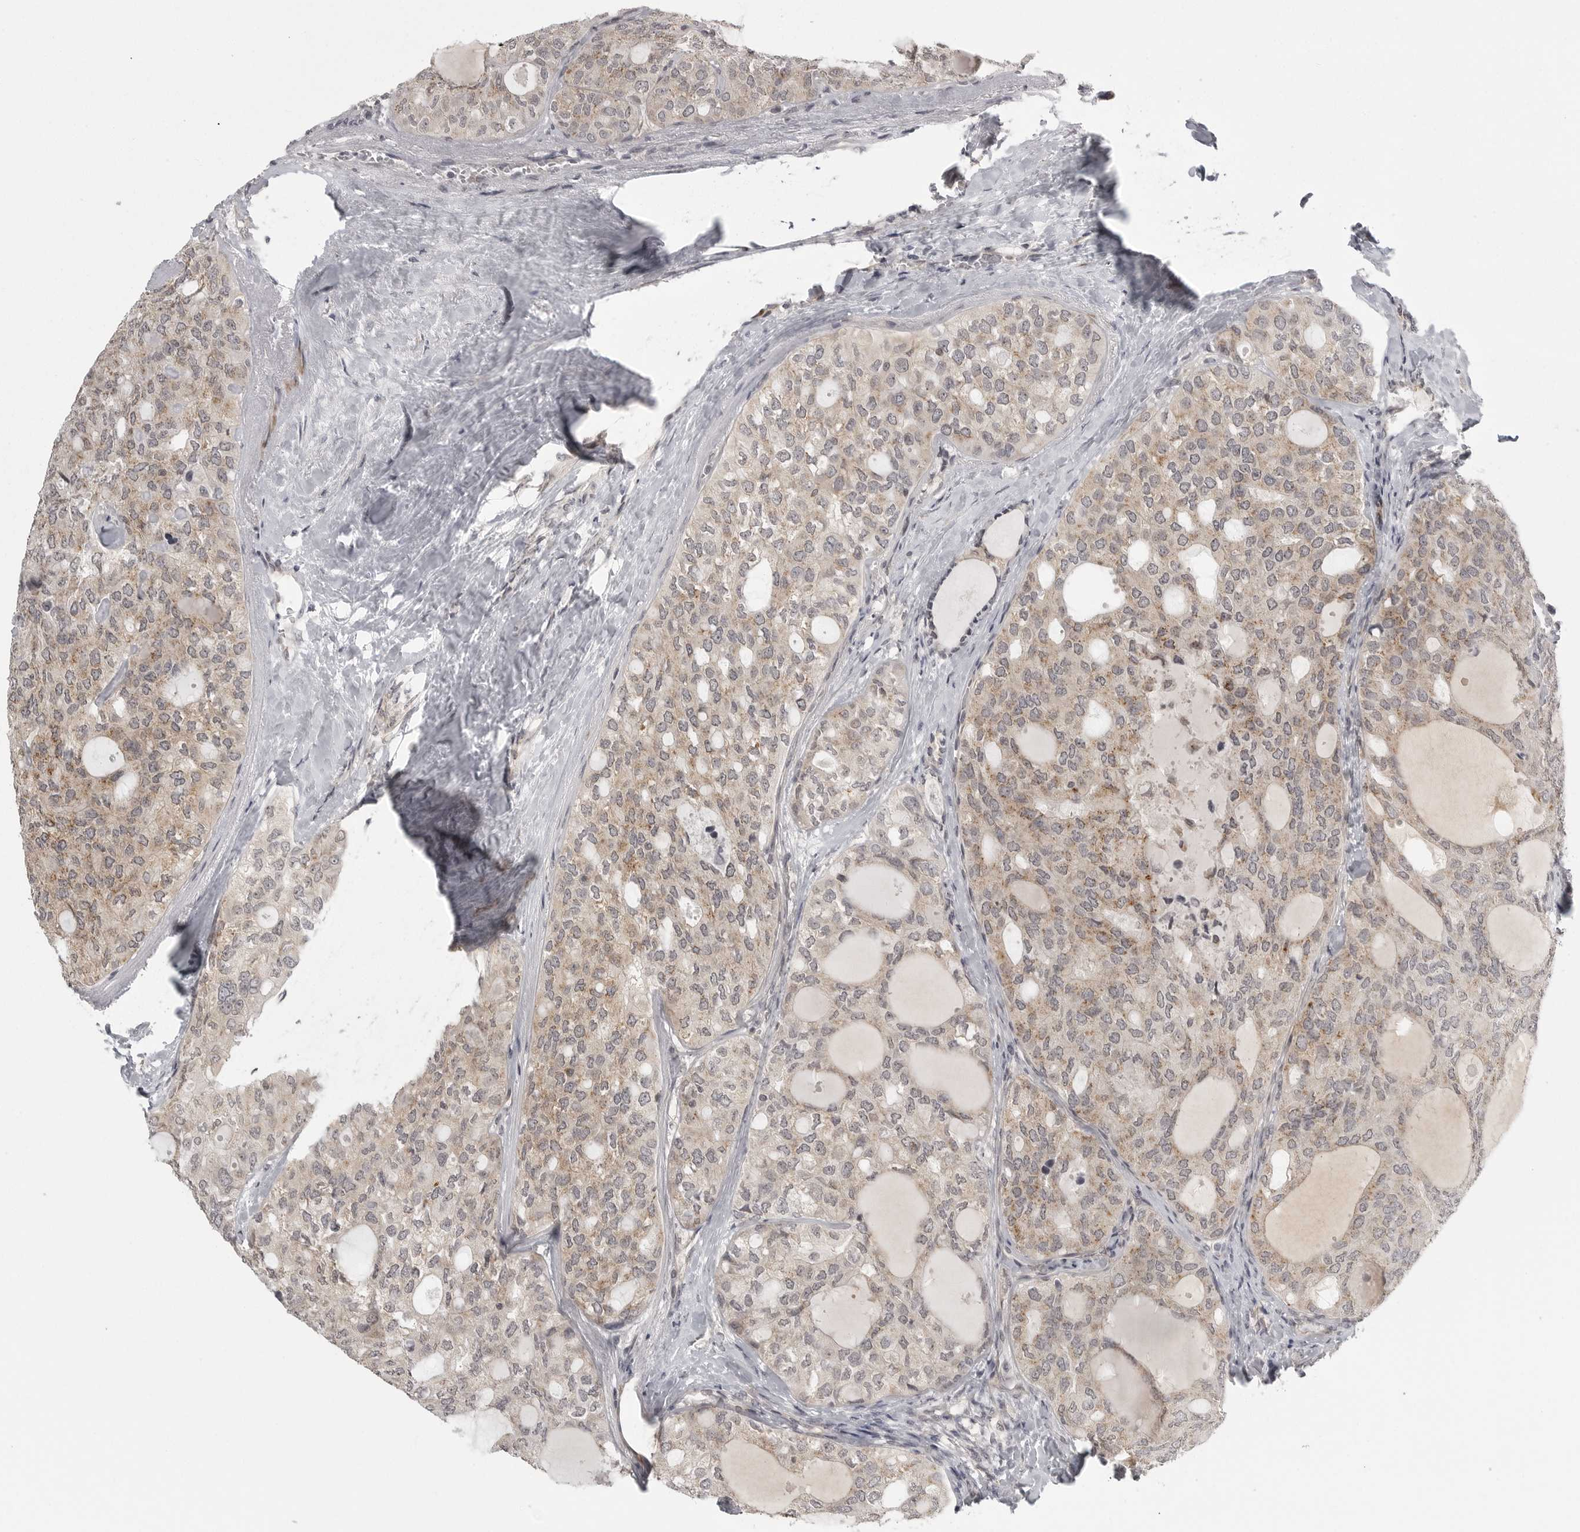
{"staining": {"intensity": "weak", "quantity": "25%-75%", "location": "cytoplasmic/membranous"}, "tissue": "thyroid cancer", "cell_type": "Tumor cells", "image_type": "cancer", "snomed": [{"axis": "morphology", "description": "Follicular adenoma carcinoma, NOS"}, {"axis": "topography", "description": "Thyroid gland"}], "caption": "DAB immunohistochemical staining of thyroid cancer reveals weak cytoplasmic/membranous protein expression in approximately 25%-75% of tumor cells.", "gene": "TUT4", "patient": {"sex": "male", "age": 75}}